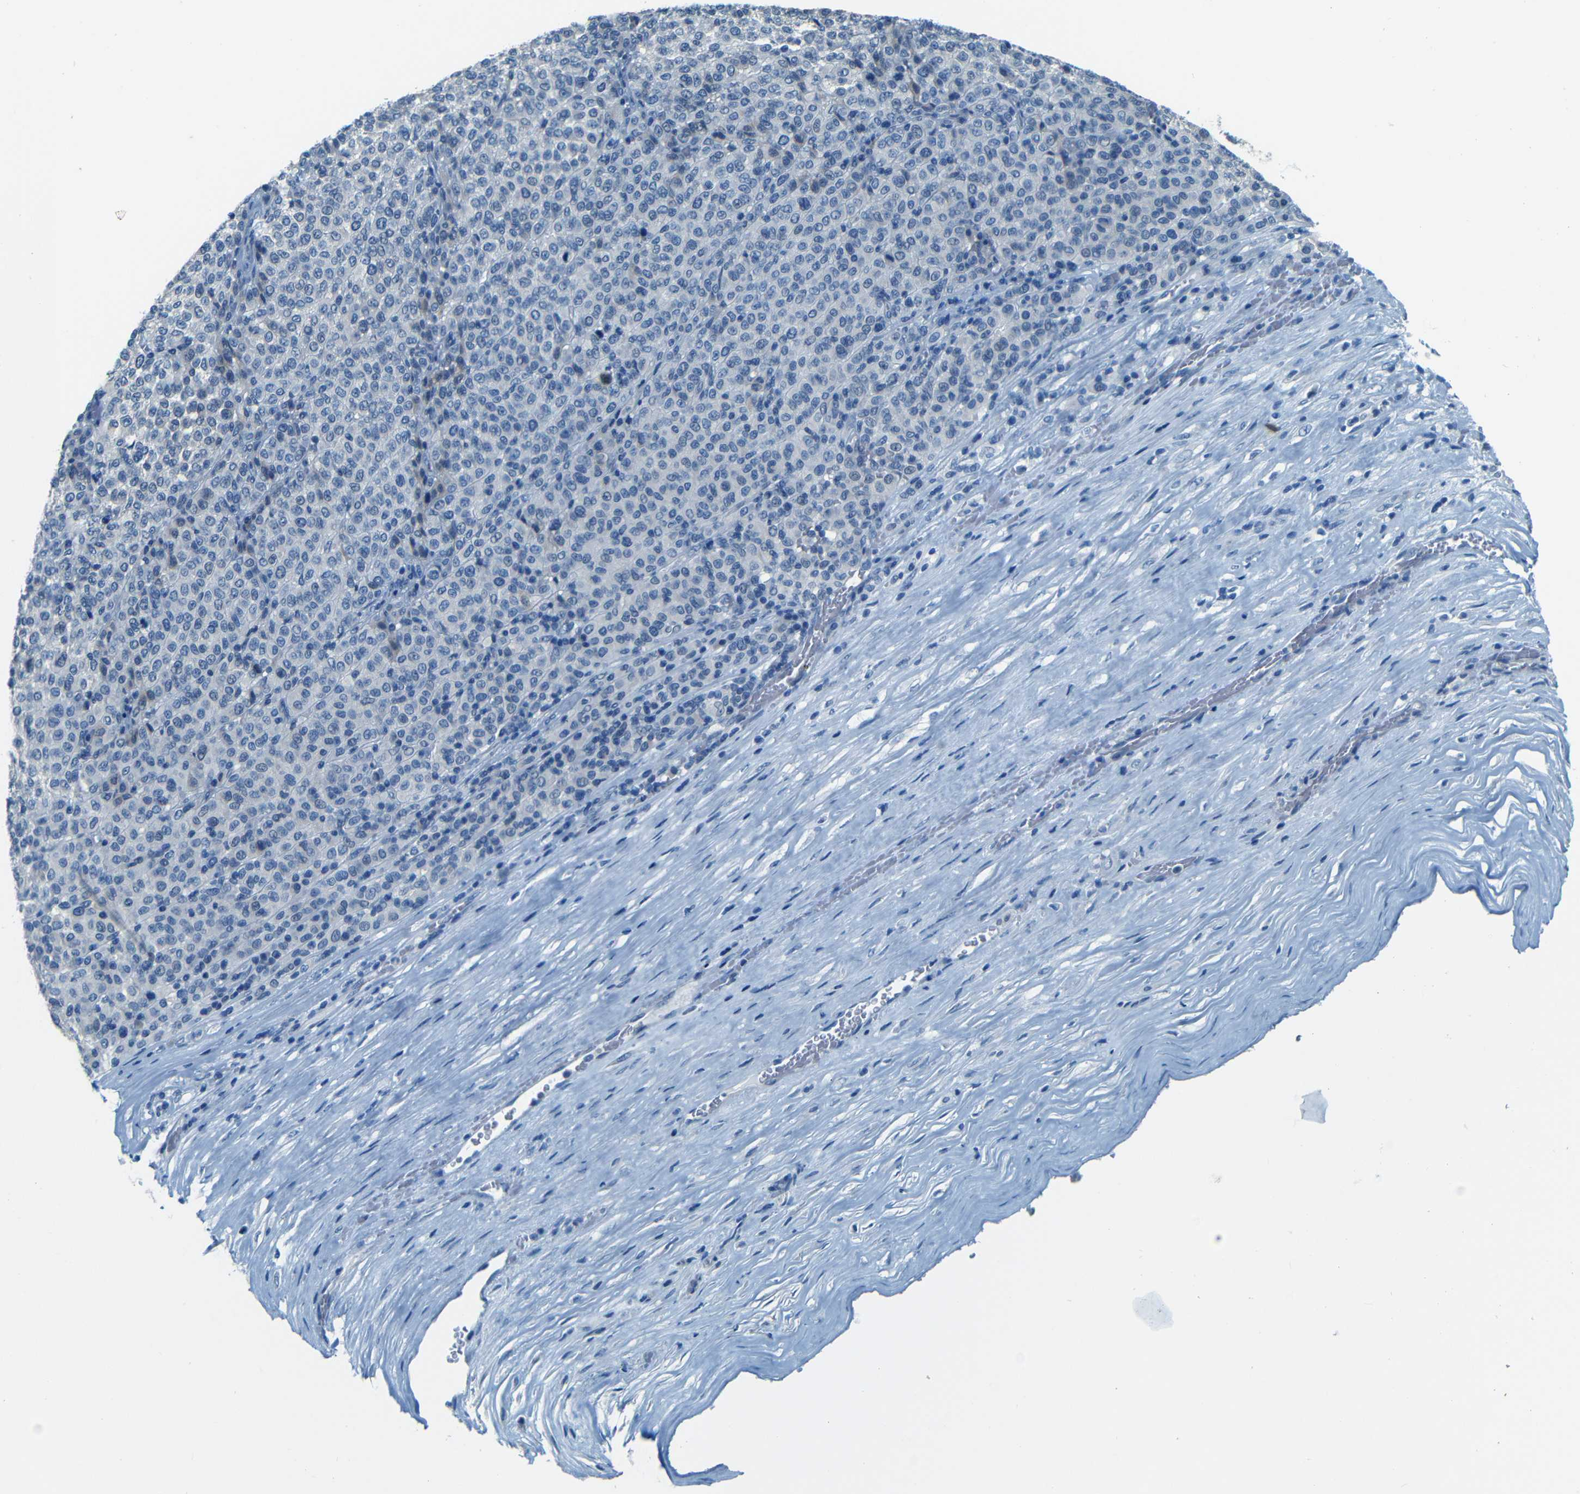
{"staining": {"intensity": "negative", "quantity": "none", "location": "none"}, "tissue": "melanoma", "cell_type": "Tumor cells", "image_type": "cancer", "snomed": [{"axis": "morphology", "description": "Malignant melanoma, Metastatic site"}, {"axis": "topography", "description": "Pancreas"}], "caption": "This is a image of immunohistochemistry (IHC) staining of malignant melanoma (metastatic site), which shows no staining in tumor cells. Brightfield microscopy of immunohistochemistry (IHC) stained with DAB (brown) and hematoxylin (blue), captured at high magnification.", "gene": "ZMAT1", "patient": {"sex": "female", "age": 30}}